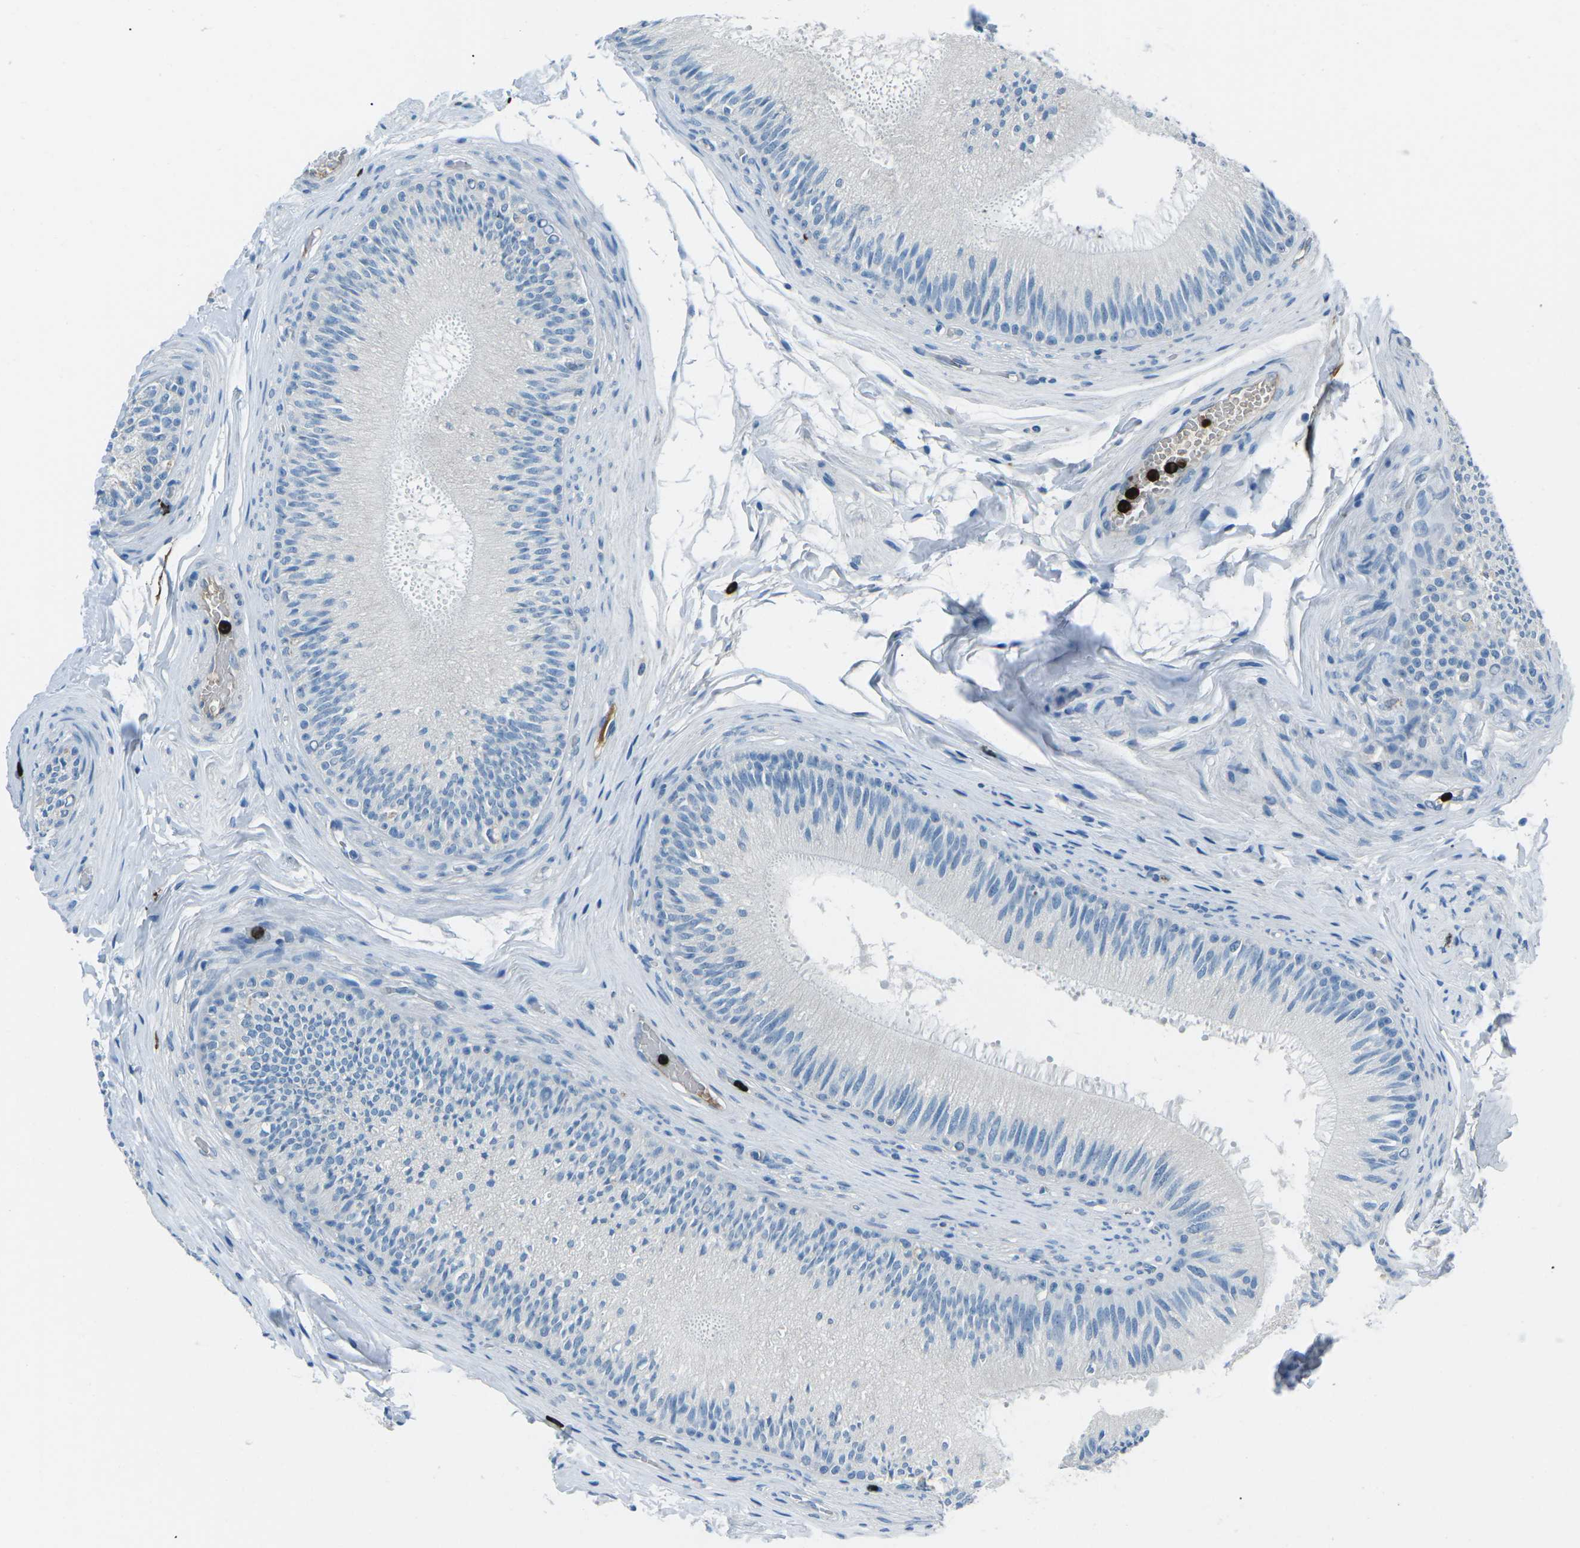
{"staining": {"intensity": "negative", "quantity": "none", "location": "none"}, "tissue": "epididymis", "cell_type": "Glandular cells", "image_type": "normal", "snomed": [{"axis": "morphology", "description": "Normal tissue, NOS"}, {"axis": "topography", "description": "Testis"}, {"axis": "topography", "description": "Epididymis"}], "caption": "This is an IHC micrograph of unremarkable human epididymis. There is no staining in glandular cells.", "gene": "FCN1", "patient": {"sex": "male", "age": 36}}